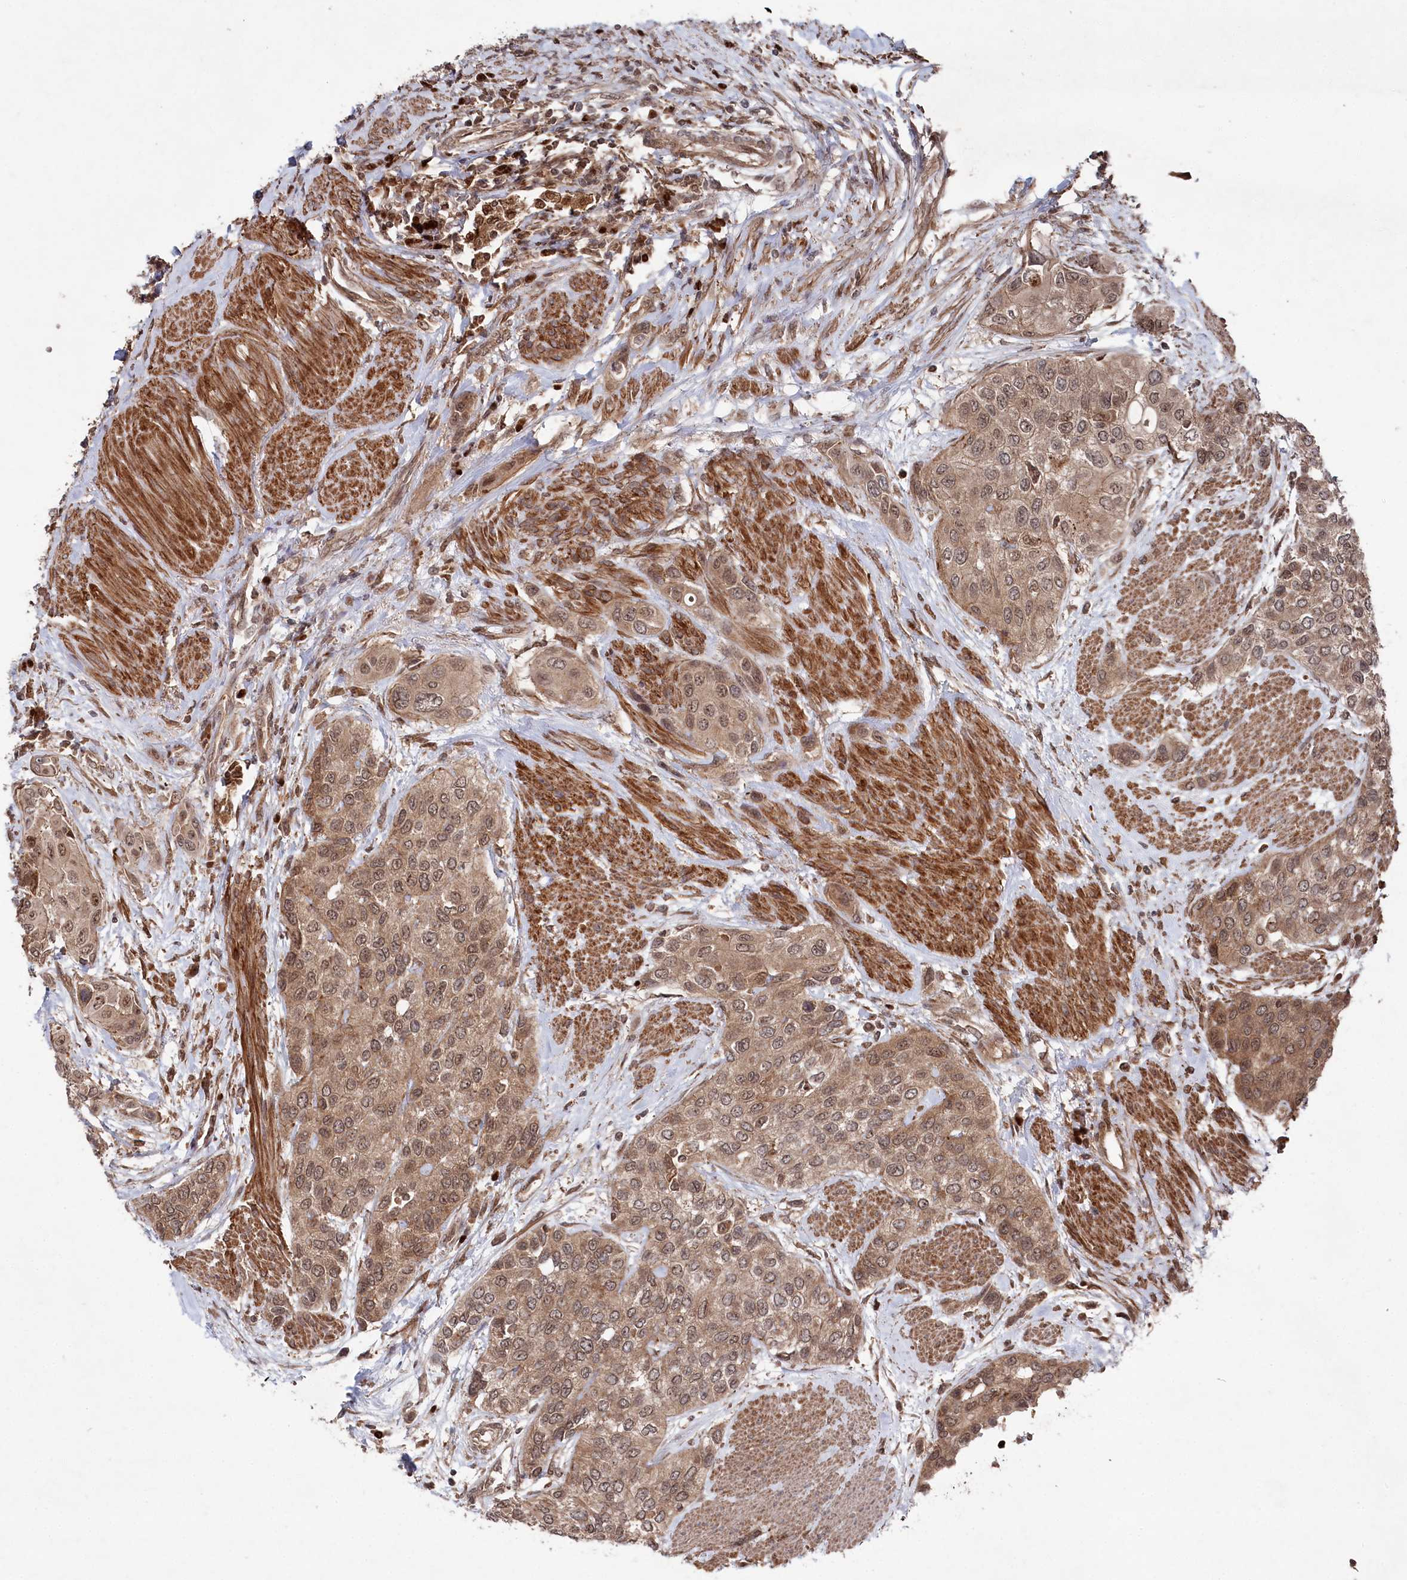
{"staining": {"intensity": "moderate", "quantity": ">75%", "location": "cytoplasmic/membranous,nuclear"}, "tissue": "urothelial cancer", "cell_type": "Tumor cells", "image_type": "cancer", "snomed": [{"axis": "morphology", "description": "Normal tissue, NOS"}, {"axis": "morphology", "description": "Urothelial carcinoma, High grade"}, {"axis": "topography", "description": "Vascular tissue"}, {"axis": "topography", "description": "Urinary bladder"}], "caption": "This image reveals IHC staining of human urothelial carcinoma (high-grade), with medium moderate cytoplasmic/membranous and nuclear positivity in approximately >75% of tumor cells.", "gene": "BORCS7", "patient": {"sex": "female", "age": 56}}